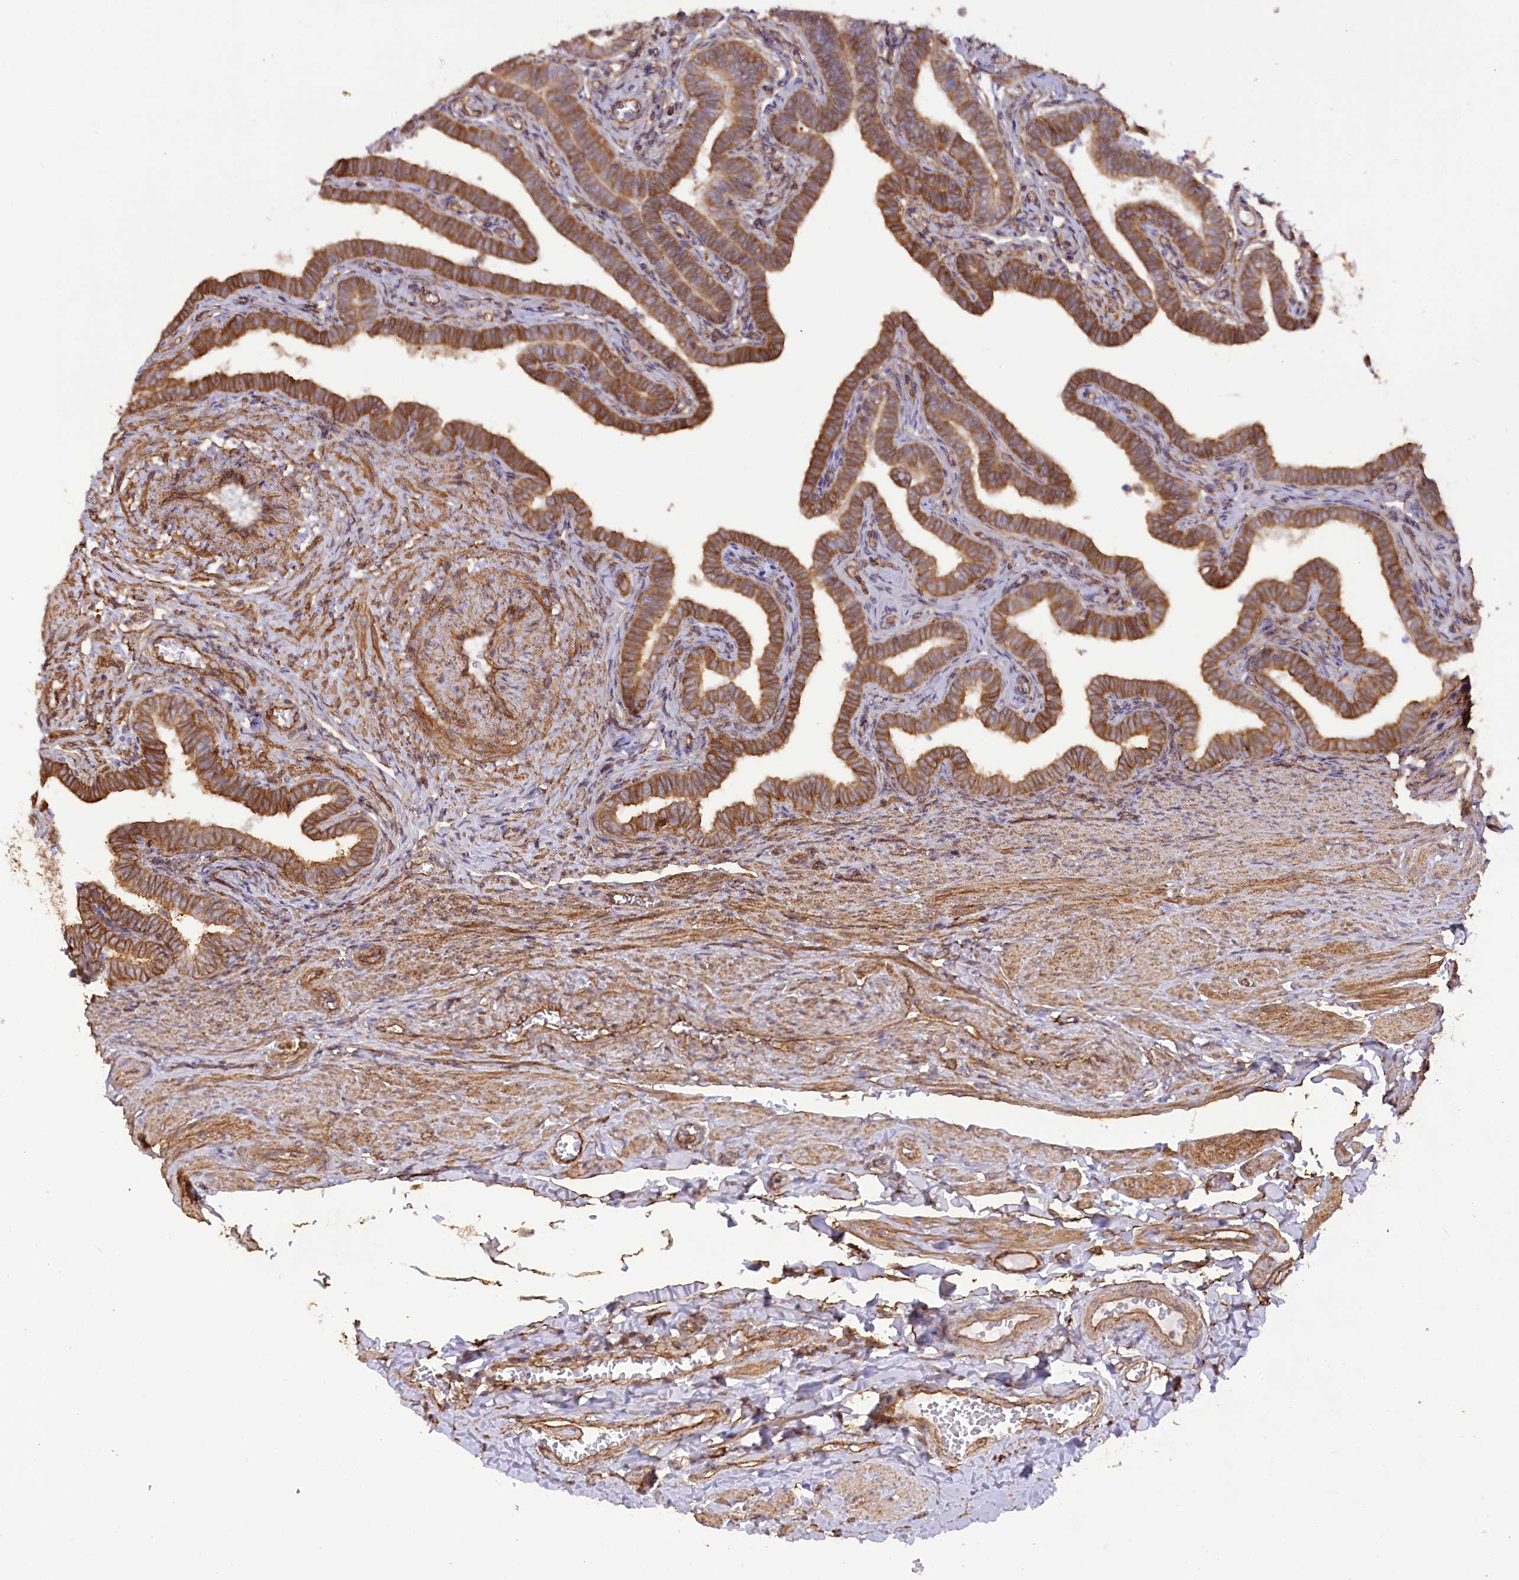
{"staining": {"intensity": "moderate", "quantity": ">75%", "location": "cytoplasmic/membranous"}, "tissue": "fallopian tube", "cell_type": "Glandular cells", "image_type": "normal", "snomed": [{"axis": "morphology", "description": "Normal tissue, NOS"}, {"axis": "topography", "description": "Fallopian tube"}], "caption": "This histopathology image shows normal fallopian tube stained with immunohistochemistry to label a protein in brown. The cytoplasmic/membranous of glandular cells show moderate positivity for the protein. Nuclei are counter-stained blue.", "gene": "SYNPO2", "patient": {"sex": "female", "age": 36}}